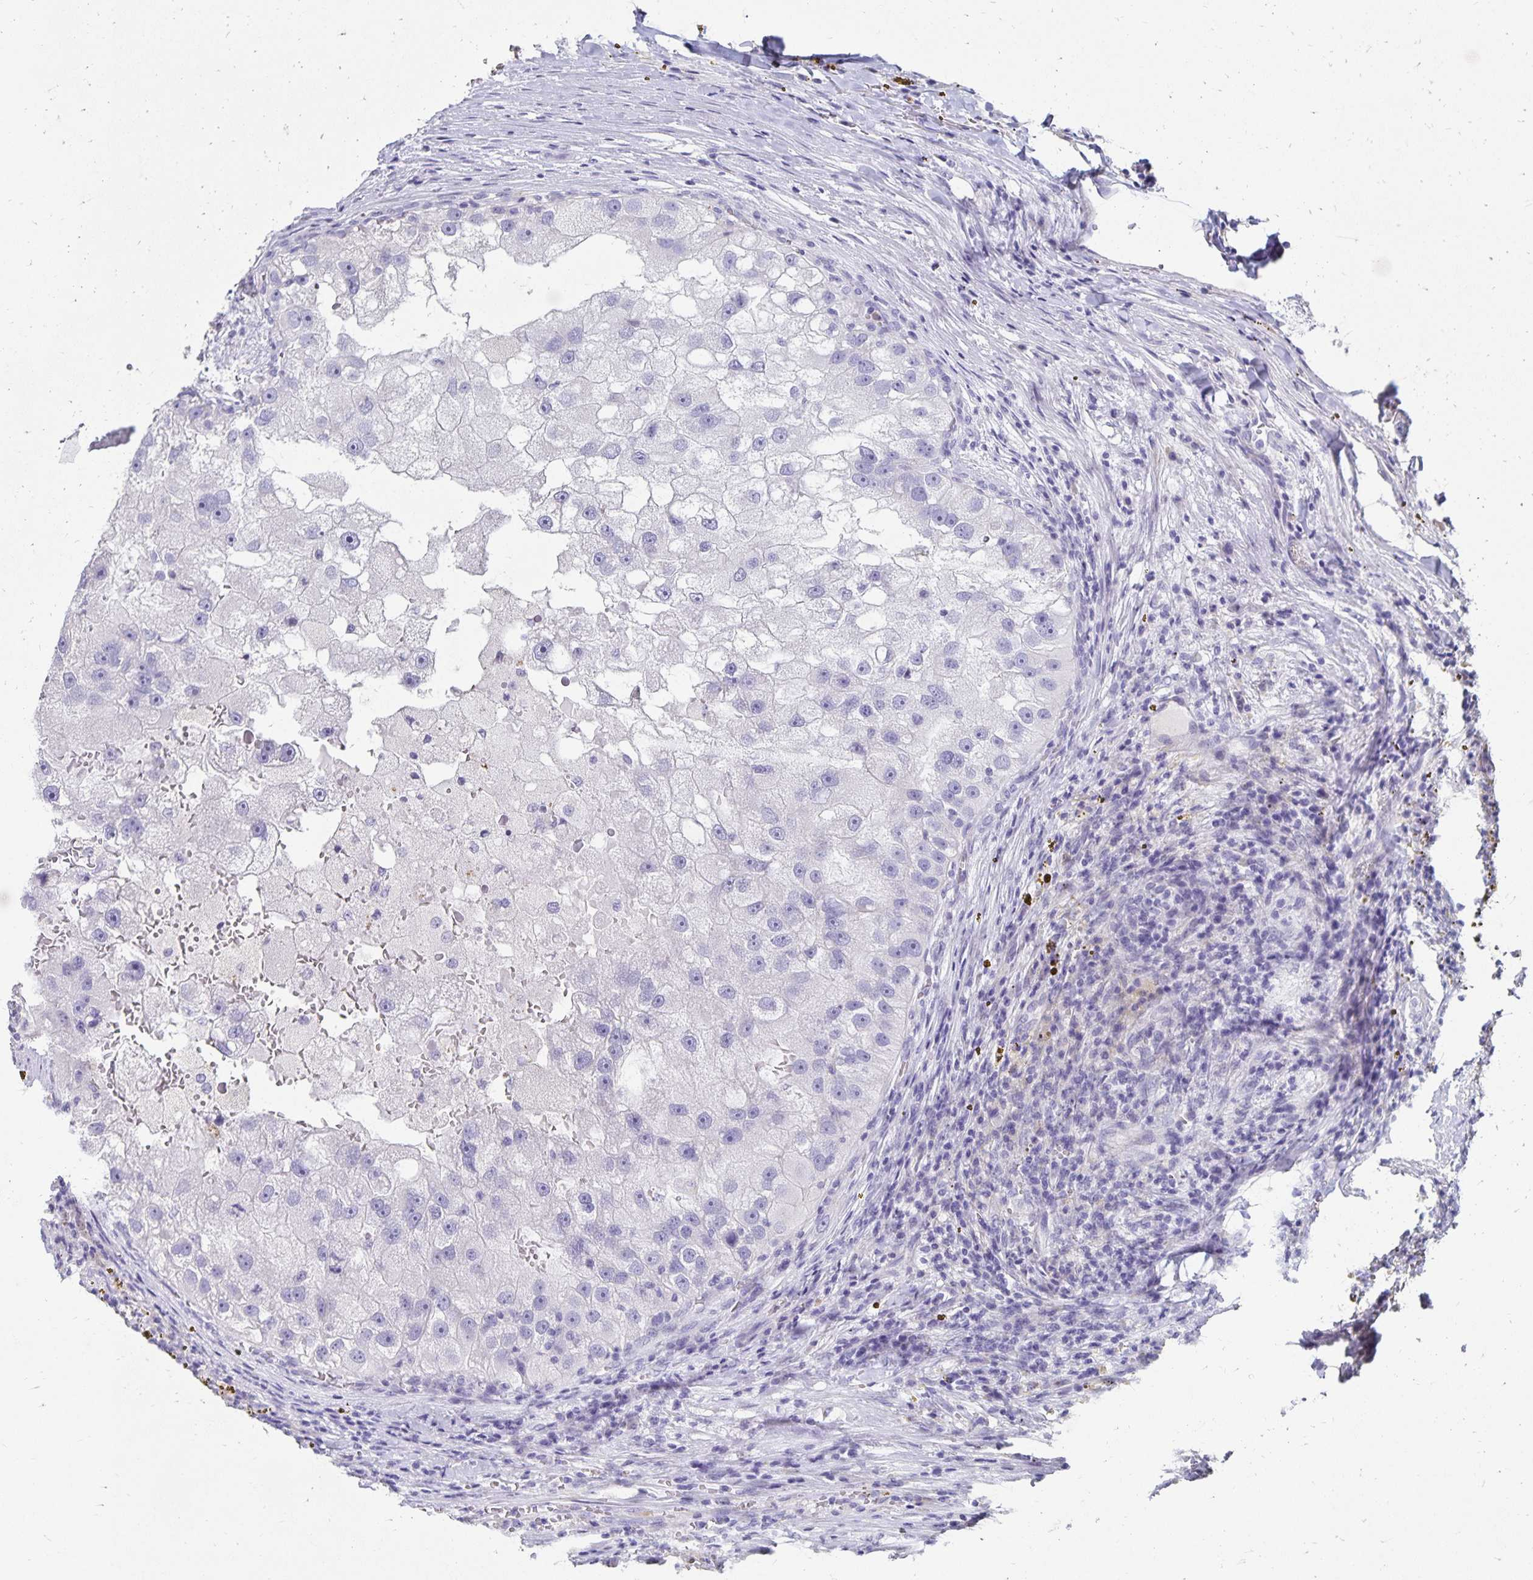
{"staining": {"intensity": "negative", "quantity": "none", "location": "none"}, "tissue": "renal cancer", "cell_type": "Tumor cells", "image_type": "cancer", "snomed": [{"axis": "morphology", "description": "Adenocarcinoma, NOS"}, {"axis": "topography", "description": "Kidney"}], "caption": "Immunohistochemistry of human renal cancer reveals no expression in tumor cells.", "gene": "DYNLT4", "patient": {"sex": "male", "age": 63}}